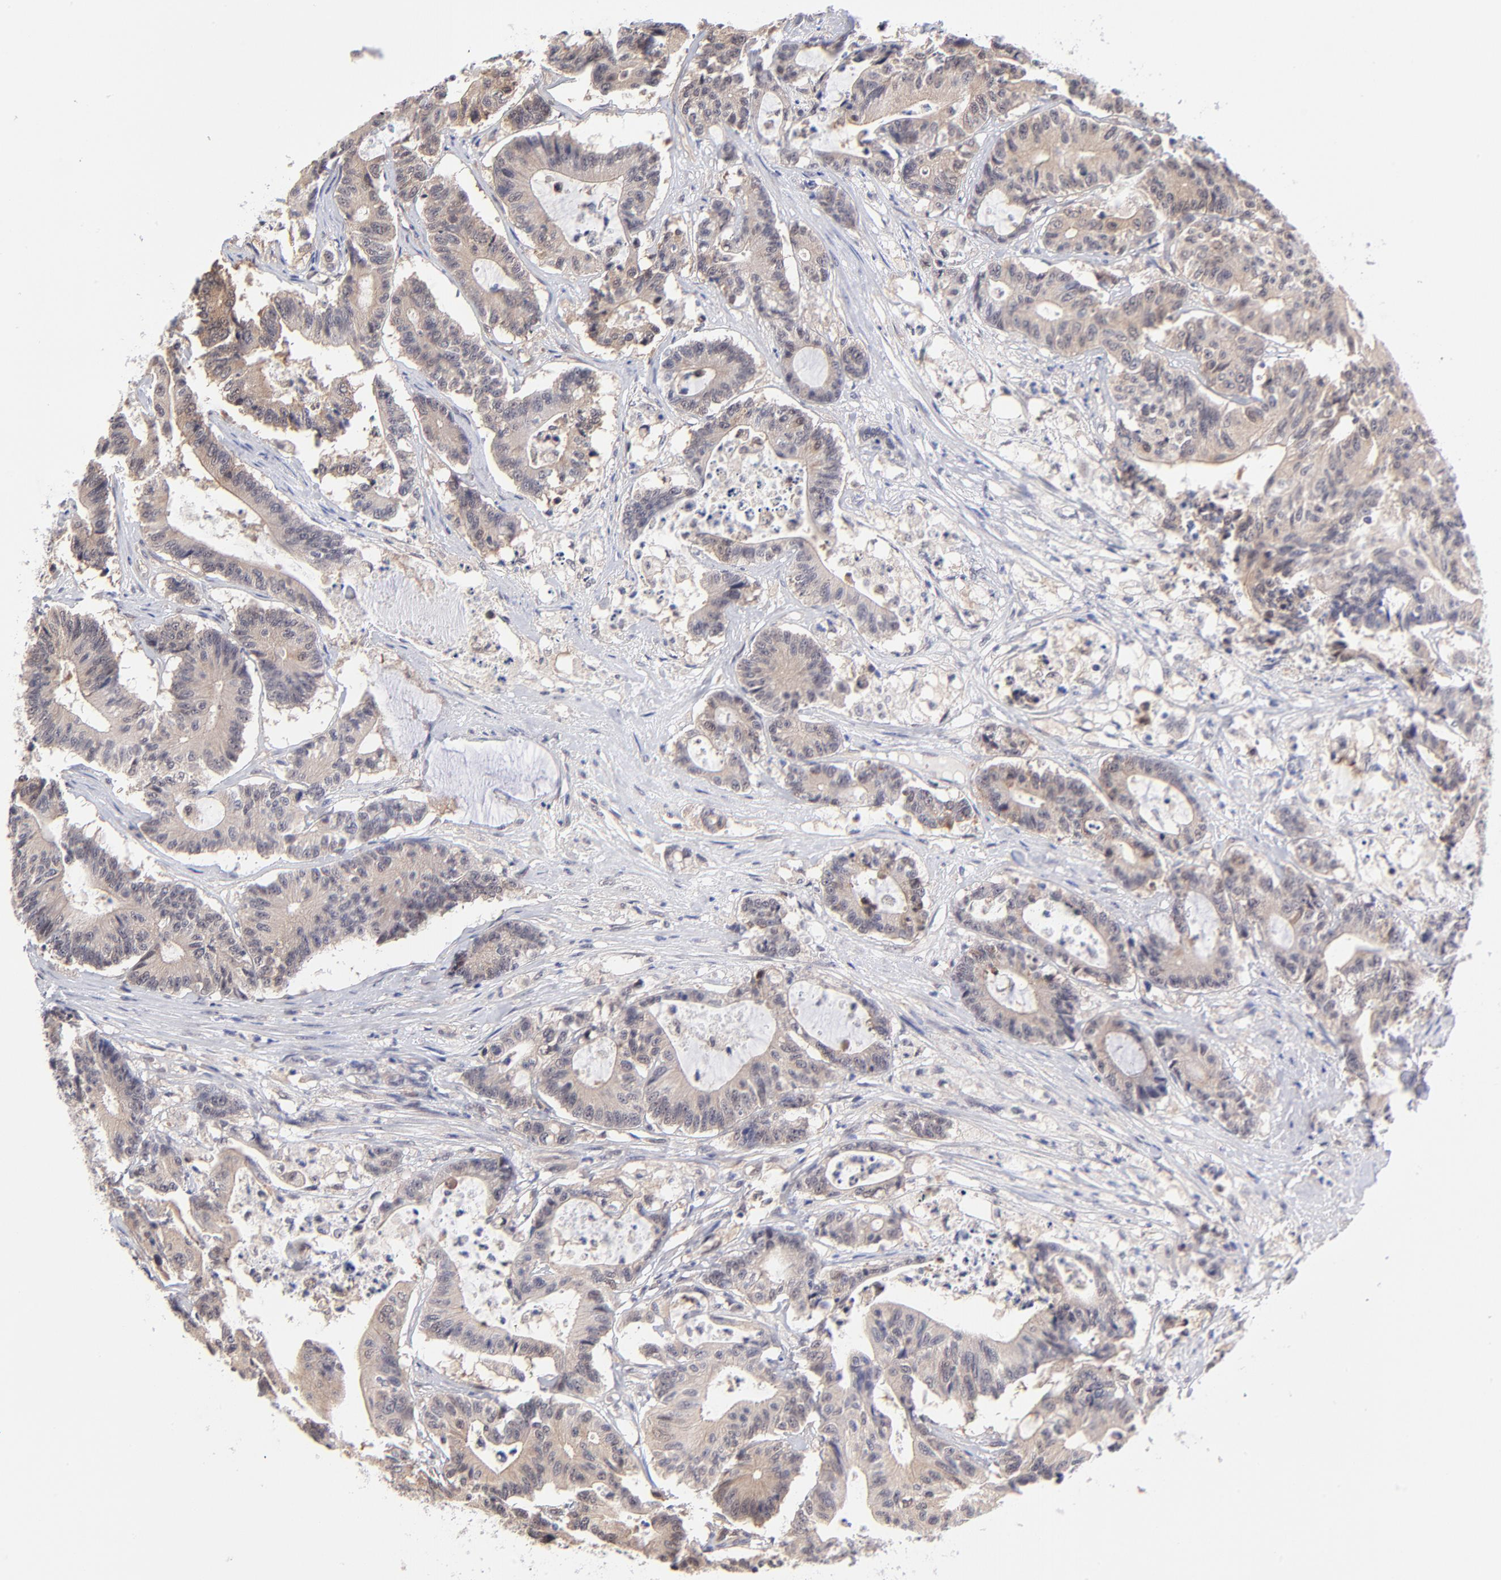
{"staining": {"intensity": "weak", "quantity": ">75%", "location": "cytoplasmic/membranous"}, "tissue": "colorectal cancer", "cell_type": "Tumor cells", "image_type": "cancer", "snomed": [{"axis": "morphology", "description": "Adenocarcinoma, NOS"}, {"axis": "topography", "description": "Colon"}], "caption": "This micrograph demonstrates immunohistochemistry staining of colorectal cancer, with low weak cytoplasmic/membranous staining in about >75% of tumor cells.", "gene": "UBE2E3", "patient": {"sex": "female", "age": 84}}